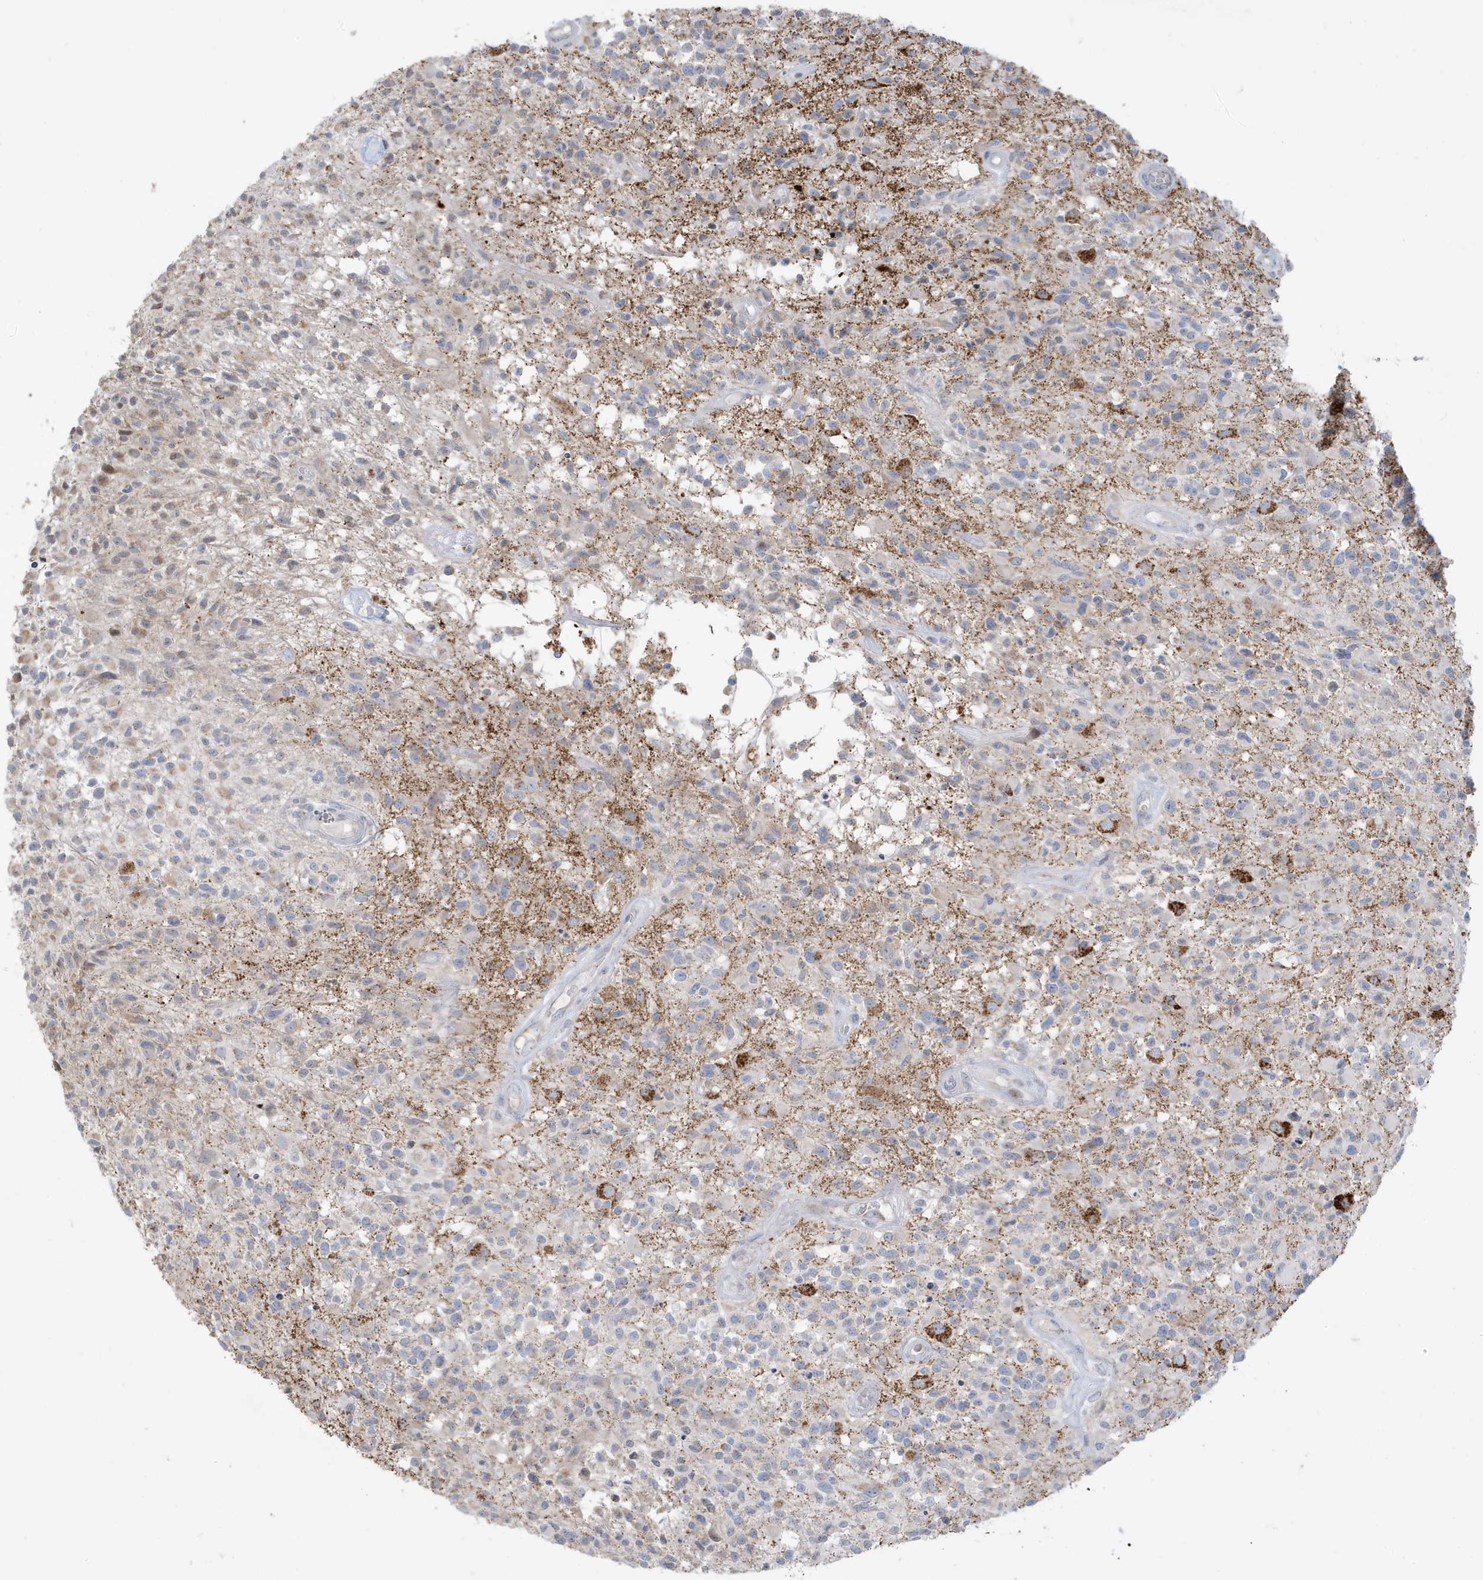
{"staining": {"intensity": "negative", "quantity": "none", "location": "none"}, "tissue": "glioma", "cell_type": "Tumor cells", "image_type": "cancer", "snomed": [{"axis": "morphology", "description": "Glioma, malignant, High grade"}, {"axis": "morphology", "description": "Glioblastoma, NOS"}, {"axis": "topography", "description": "Brain"}], "caption": "Protein analysis of malignant high-grade glioma reveals no significant staining in tumor cells.", "gene": "FNDC1", "patient": {"sex": "male", "age": 60}}